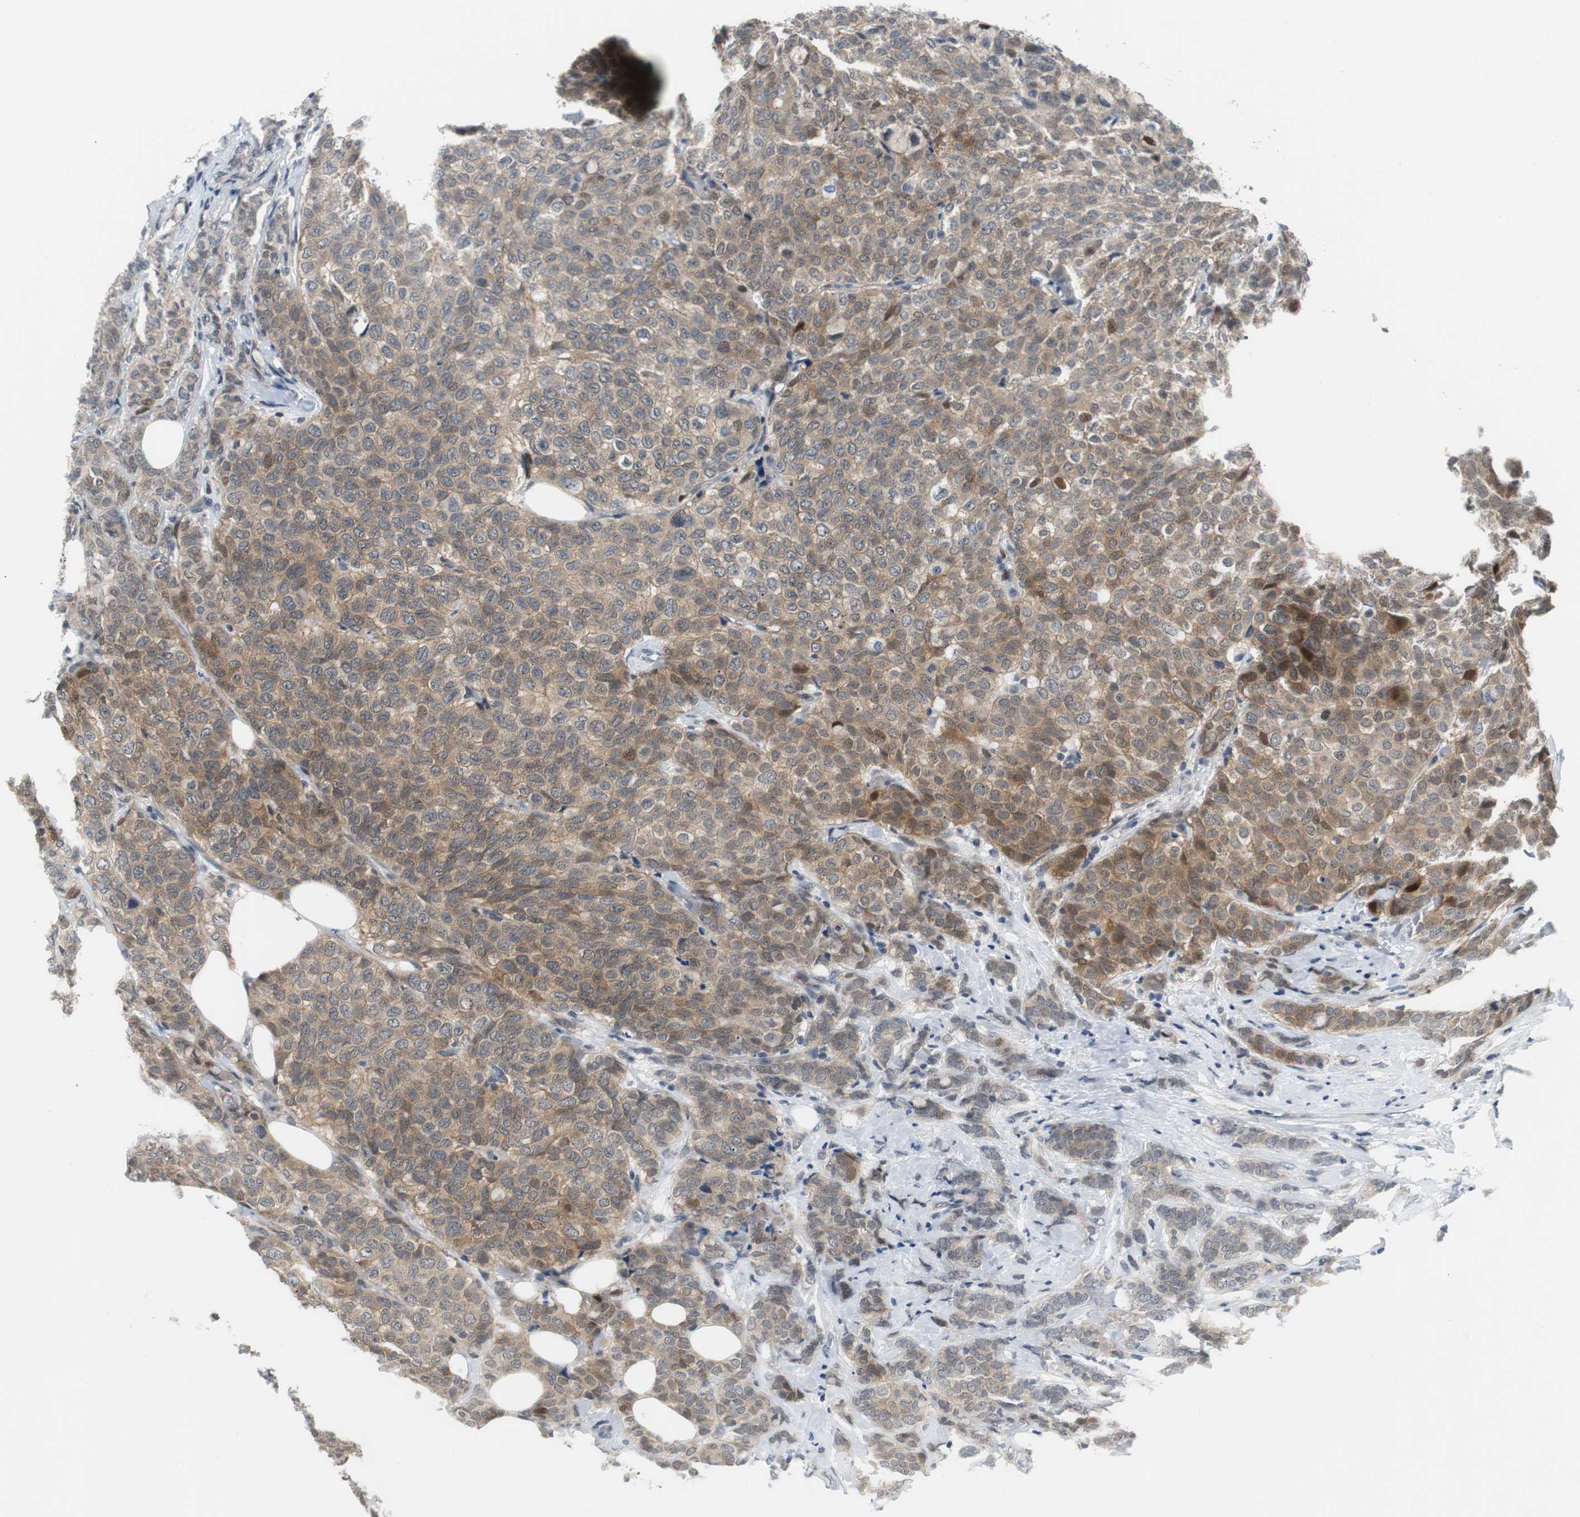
{"staining": {"intensity": "weak", "quantity": ">75%", "location": "cytoplasmic/membranous"}, "tissue": "breast cancer", "cell_type": "Tumor cells", "image_type": "cancer", "snomed": [{"axis": "morphology", "description": "Lobular carcinoma"}, {"axis": "topography", "description": "Breast"}], "caption": "A micrograph of human breast cancer (lobular carcinoma) stained for a protein exhibits weak cytoplasmic/membranous brown staining in tumor cells.", "gene": "MAP2K4", "patient": {"sex": "female", "age": 60}}